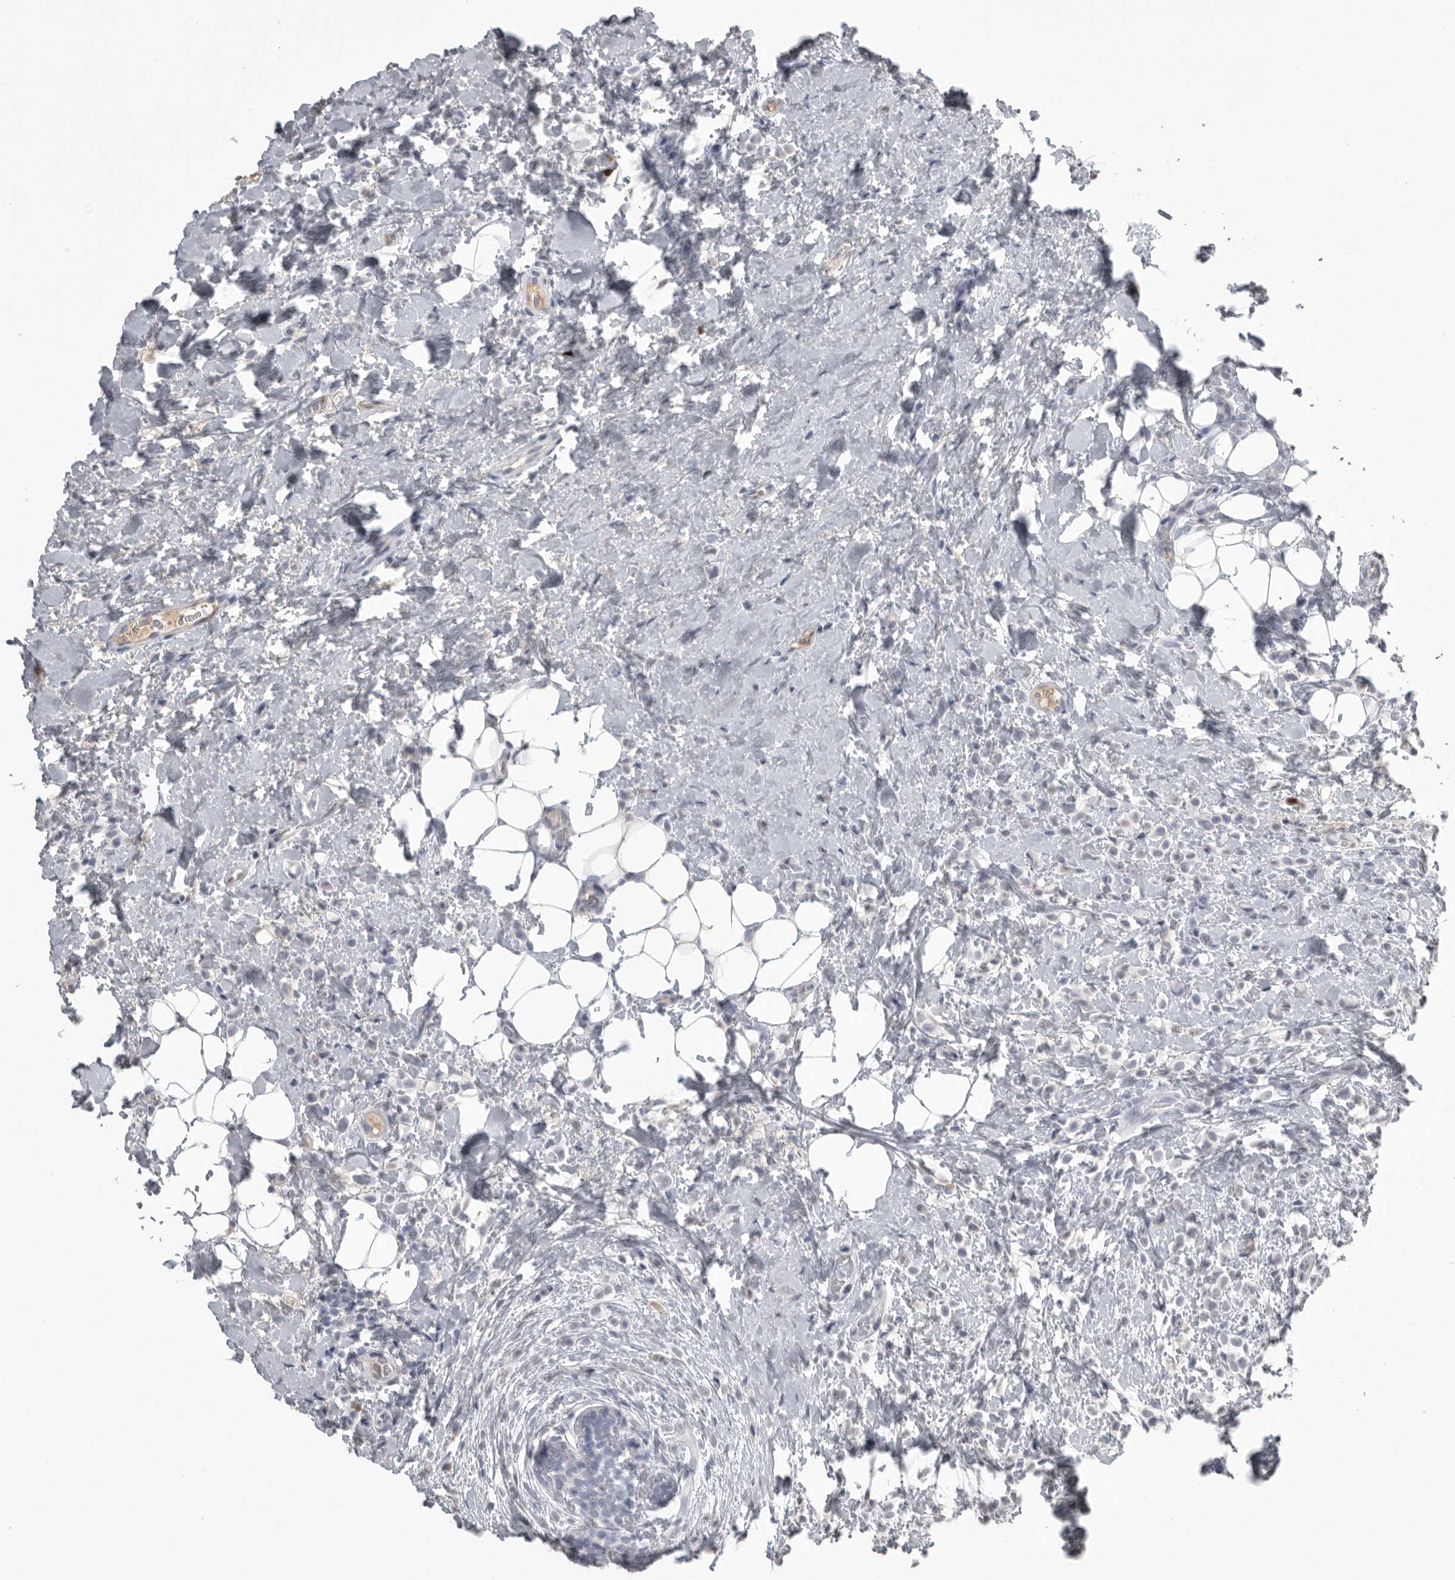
{"staining": {"intensity": "negative", "quantity": "none", "location": "none"}, "tissue": "breast cancer", "cell_type": "Tumor cells", "image_type": "cancer", "snomed": [{"axis": "morphology", "description": "Normal tissue, NOS"}, {"axis": "morphology", "description": "Lobular carcinoma"}, {"axis": "topography", "description": "Breast"}], "caption": "Human breast cancer (lobular carcinoma) stained for a protein using immunohistochemistry reveals no staining in tumor cells.", "gene": "GNLY", "patient": {"sex": "female", "age": 50}}